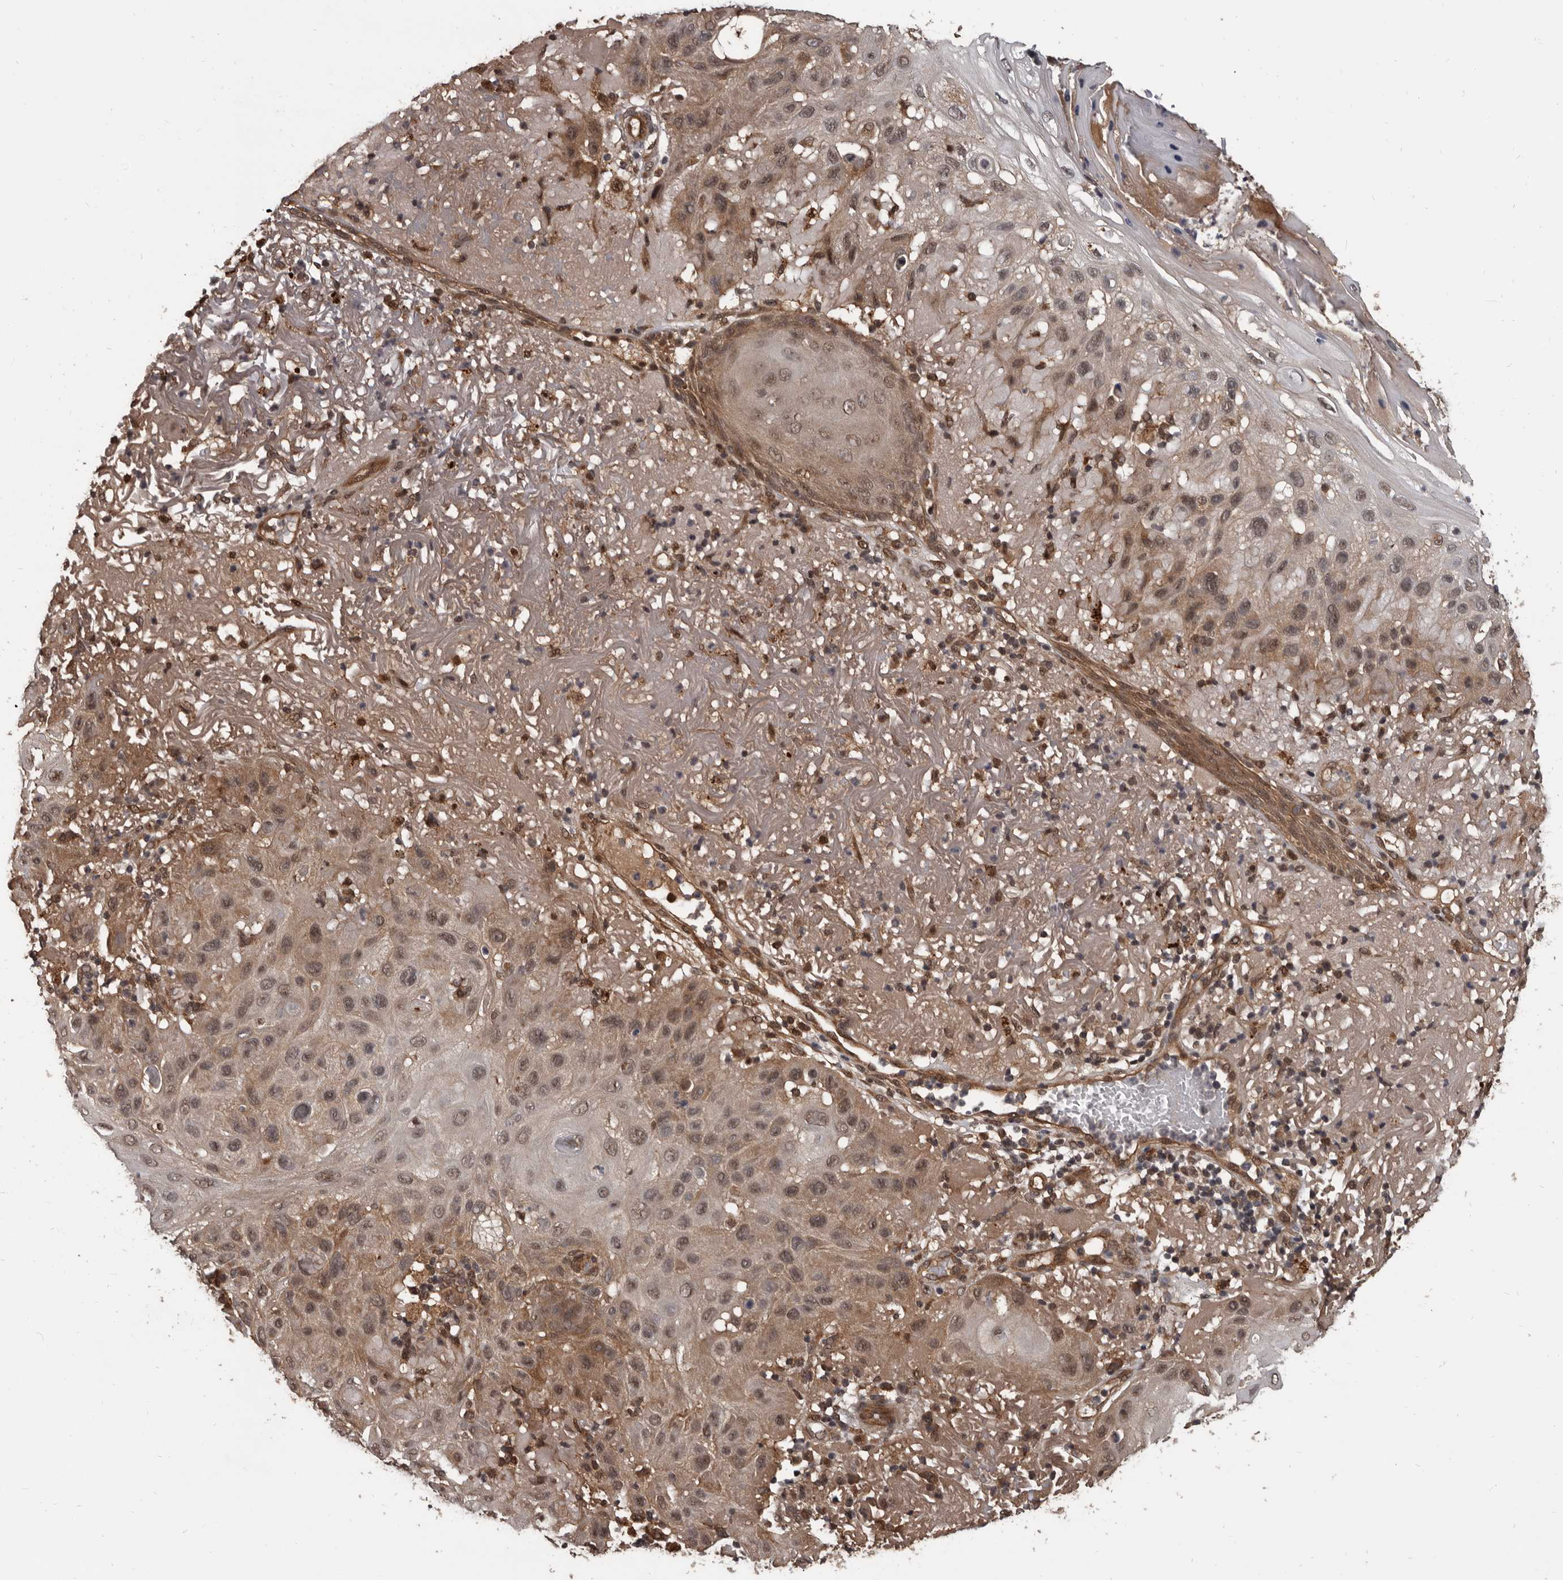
{"staining": {"intensity": "moderate", "quantity": ">75%", "location": "cytoplasmic/membranous,nuclear"}, "tissue": "skin cancer", "cell_type": "Tumor cells", "image_type": "cancer", "snomed": [{"axis": "morphology", "description": "Normal tissue, NOS"}, {"axis": "morphology", "description": "Squamous cell carcinoma, NOS"}, {"axis": "topography", "description": "Skin"}], "caption": "High-power microscopy captured an IHC micrograph of skin squamous cell carcinoma, revealing moderate cytoplasmic/membranous and nuclear positivity in about >75% of tumor cells.", "gene": "AHR", "patient": {"sex": "female", "age": 96}}